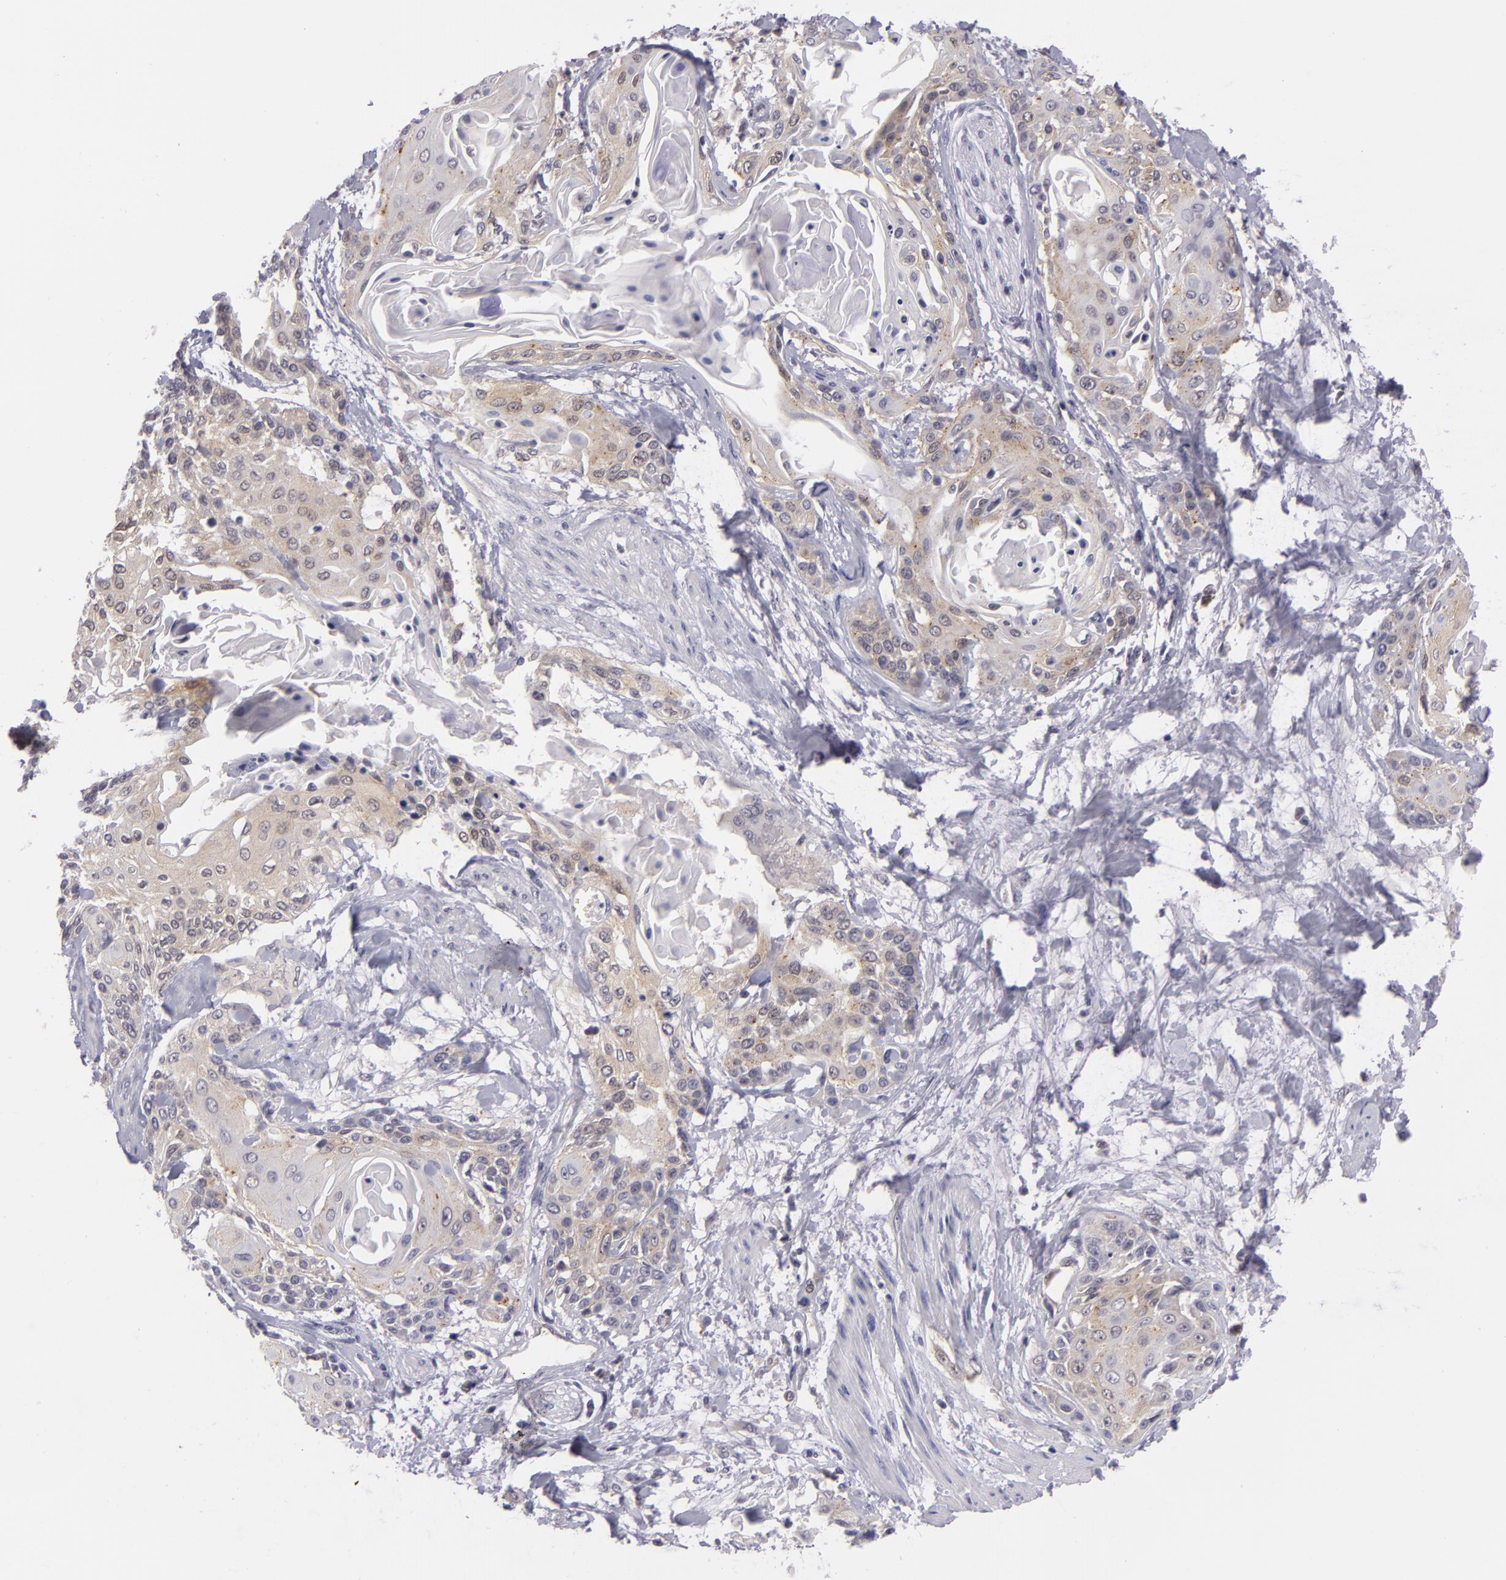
{"staining": {"intensity": "weak", "quantity": "25%-75%", "location": "cytoplasmic/membranous"}, "tissue": "cervical cancer", "cell_type": "Tumor cells", "image_type": "cancer", "snomed": [{"axis": "morphology", "description": "Squamous cell carcinoma, NOS"}, {"axis": "topography", "description": "Cervix"}], "caption": "Immunohistochemistry (IHC) of human cervical cancer exhibits low levels of weak cytoplasmic/membranous expression in approximately 25%-75% of tumor cells.", "gene": "BCL10", "patient": {"sex": "female", "age": 57}}